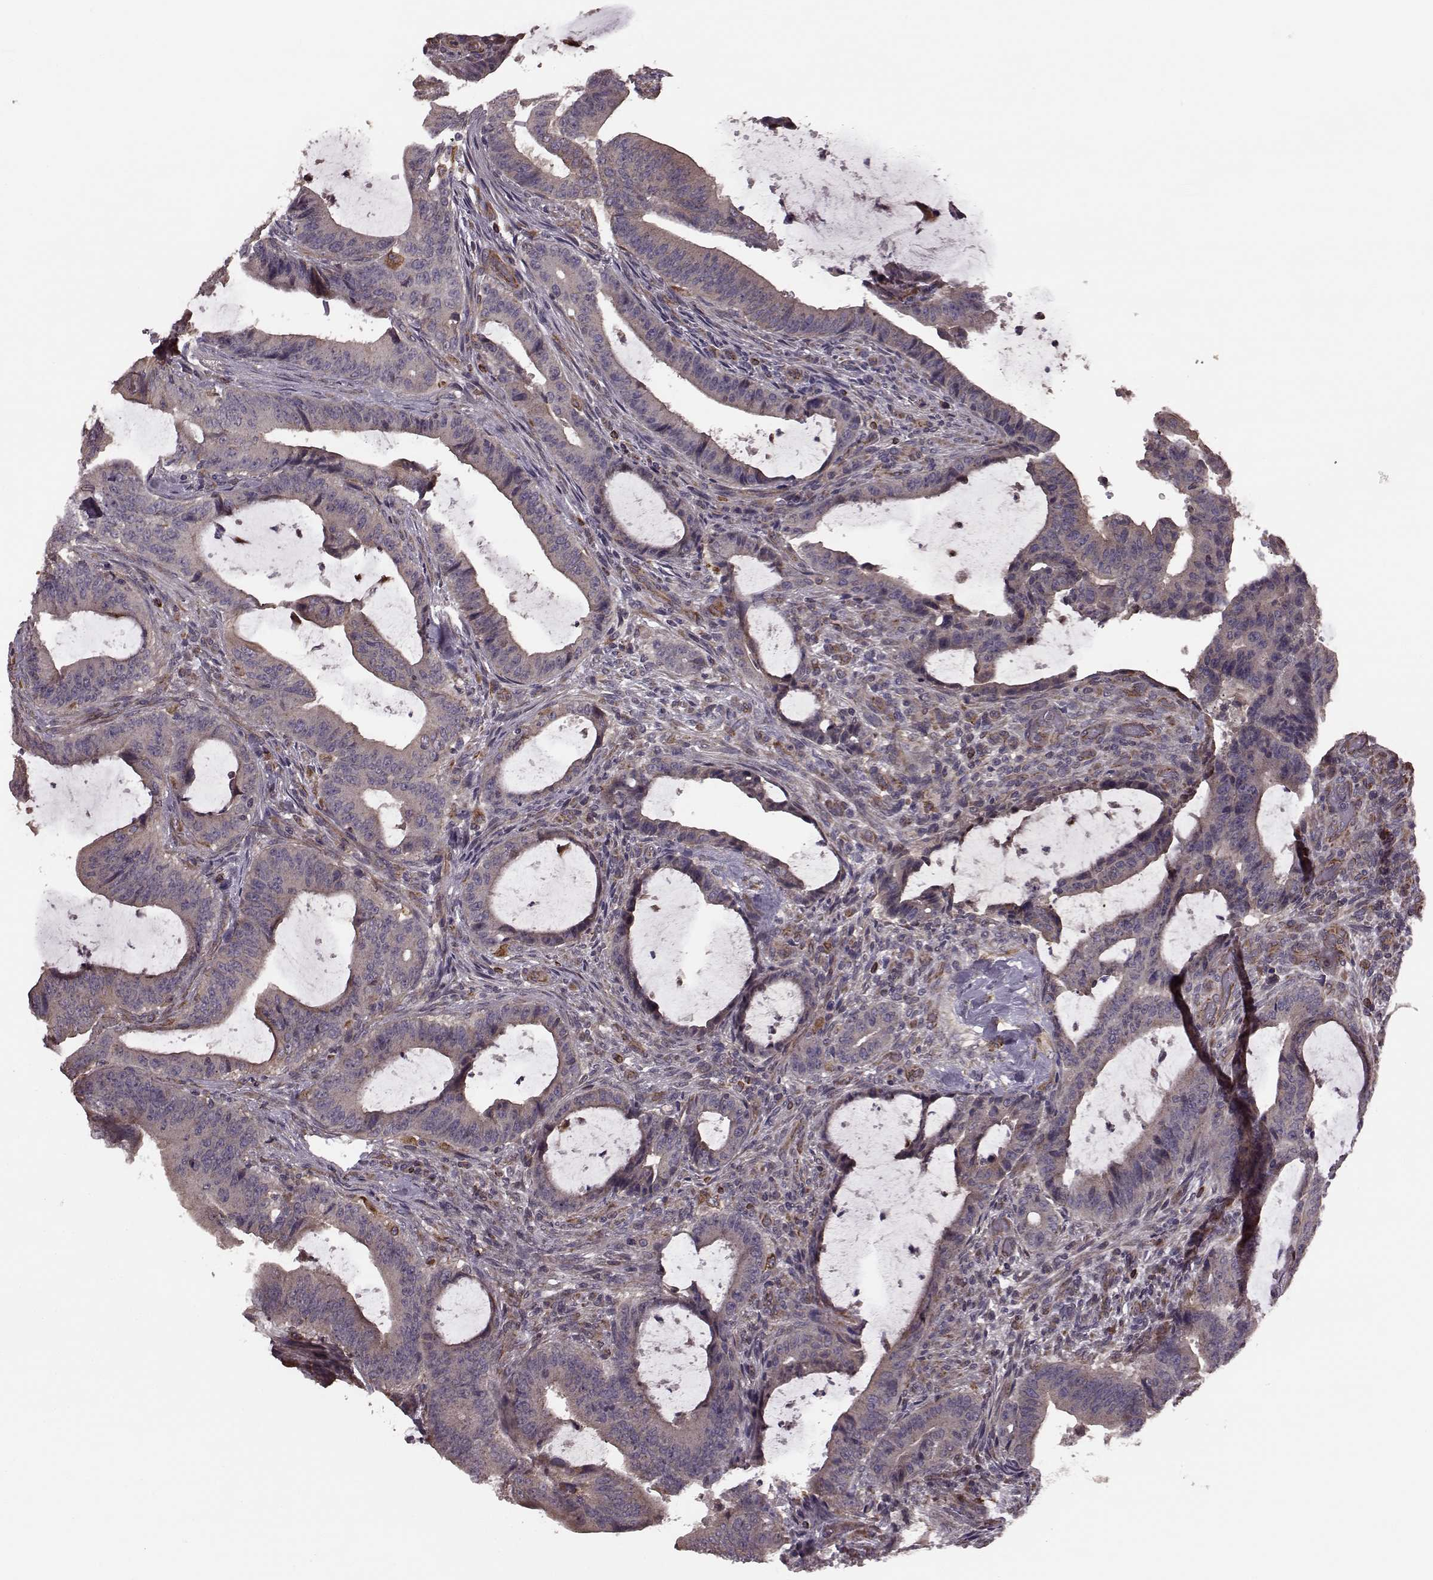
{"staining": {"intensity": "weak", "quantity": ">75%", "location": "cytoplasmic/membranous"}, "tissue": "colorectal cancer", "cell_type": "Tumor cells", "image_type": "cancer", "snomed": [{"axis": "morphology", "description": "Adenocarcinoma, NOS"}, {"axis": "topography", "description": "Colon"}], "caption": "Tumor cells demonstrate low levels of weak cytoplasmic/membranous positivity in approximately >75% of cells in human colorectal cancer.", "gene": "NTF3", "patient": {"sex": "female", "age": 43}}